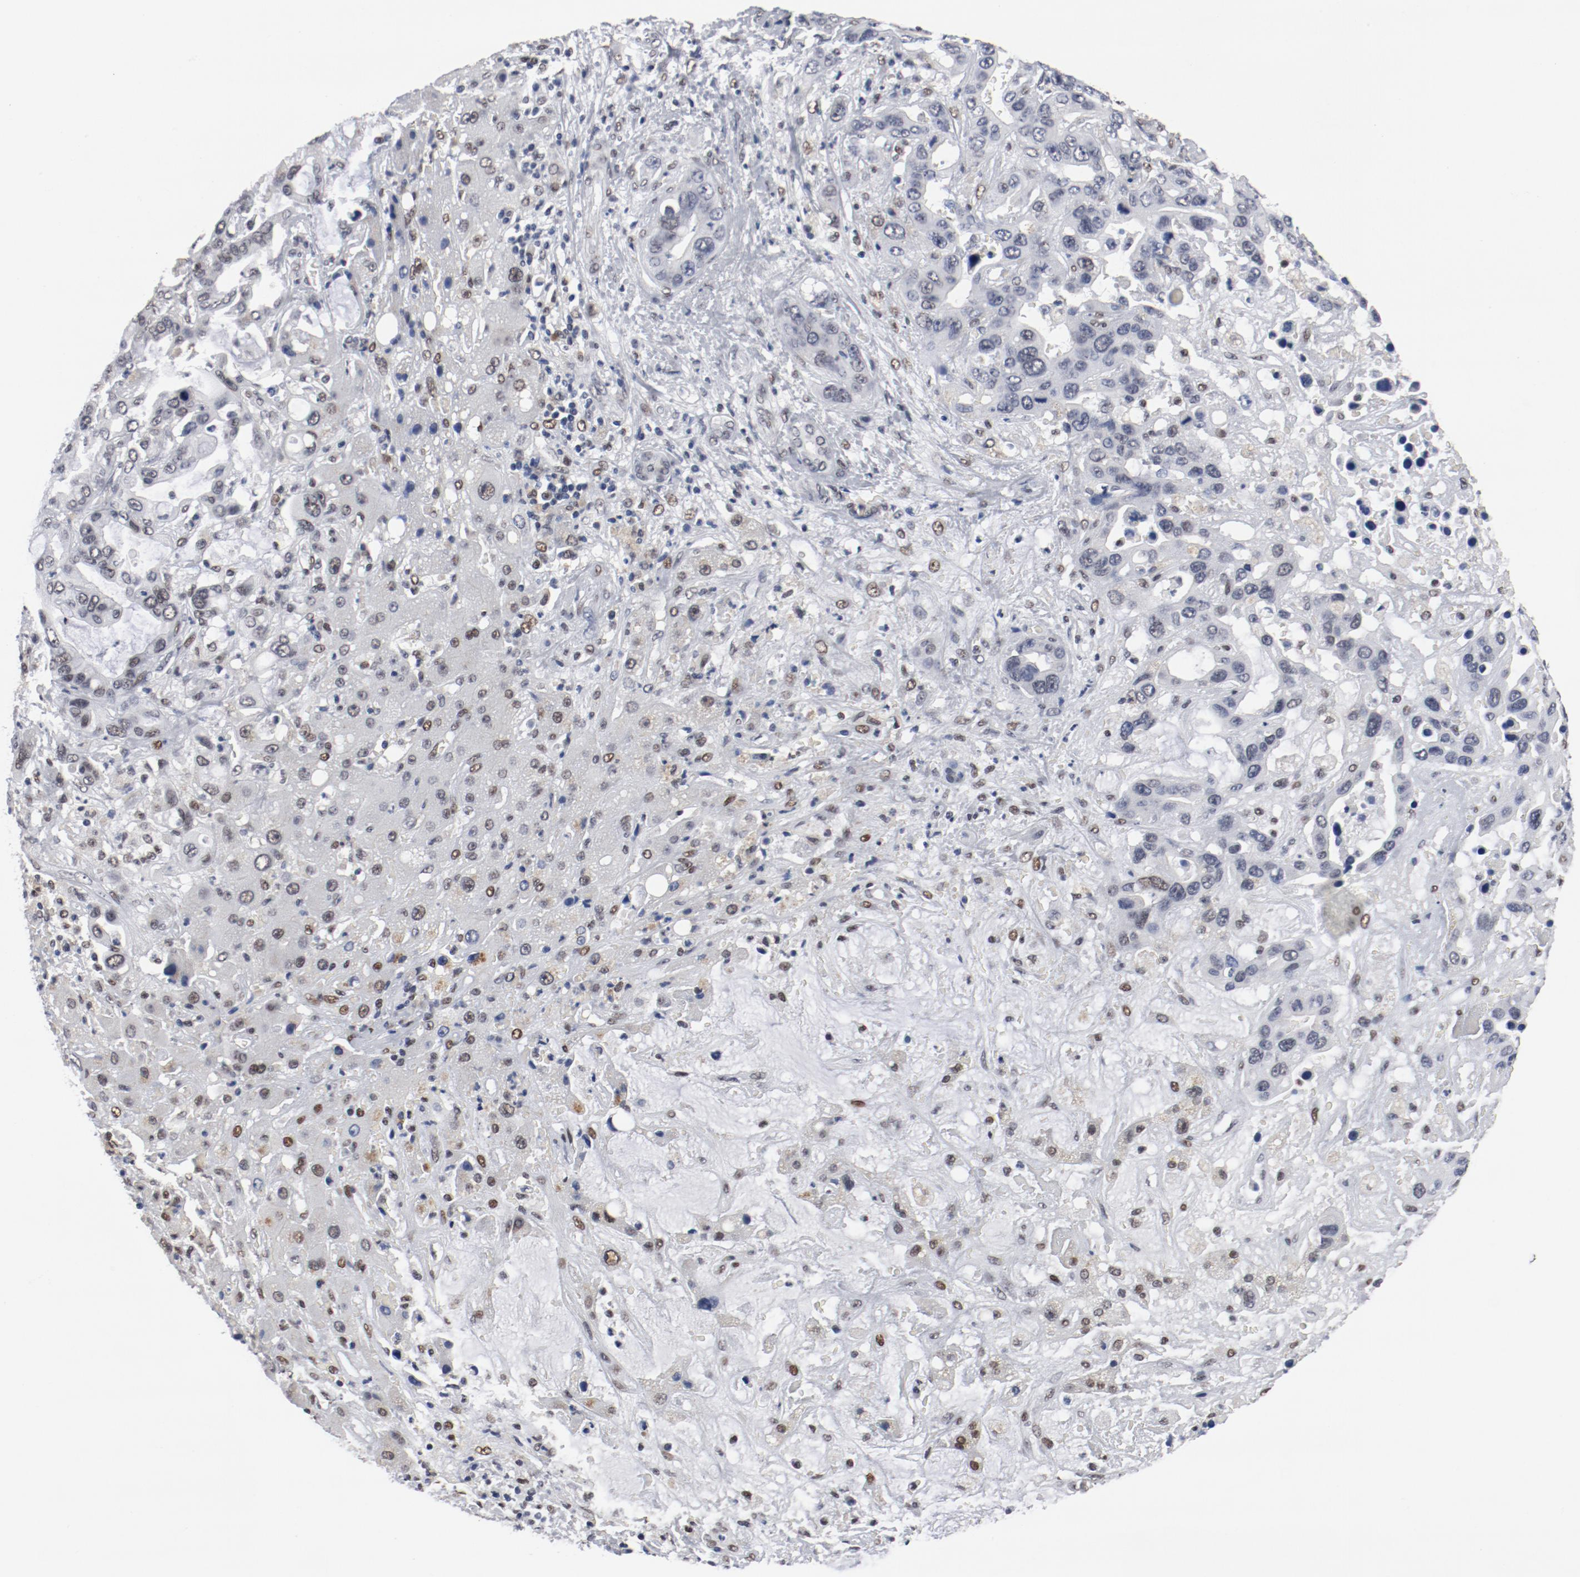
{"staining": {"intensity": "moderate", "quantity": ">75%", "location": "nuclear"}, "tissue": "liver cancer", "cell_type": "Tumor cells", "image_type": "cancer", "snomed": [{"axis": "morphology", "description": "Cholangiocarcinoma"}, {"axis": "topography", "description": "Liver"}], "caption": "Human liver cancer (cholangiocarcinoma) stained with a protein marker exhibits moderate staining in tumor cells.", "gene": "ARNT", "patient": {"sex": "female", "age": 65}}